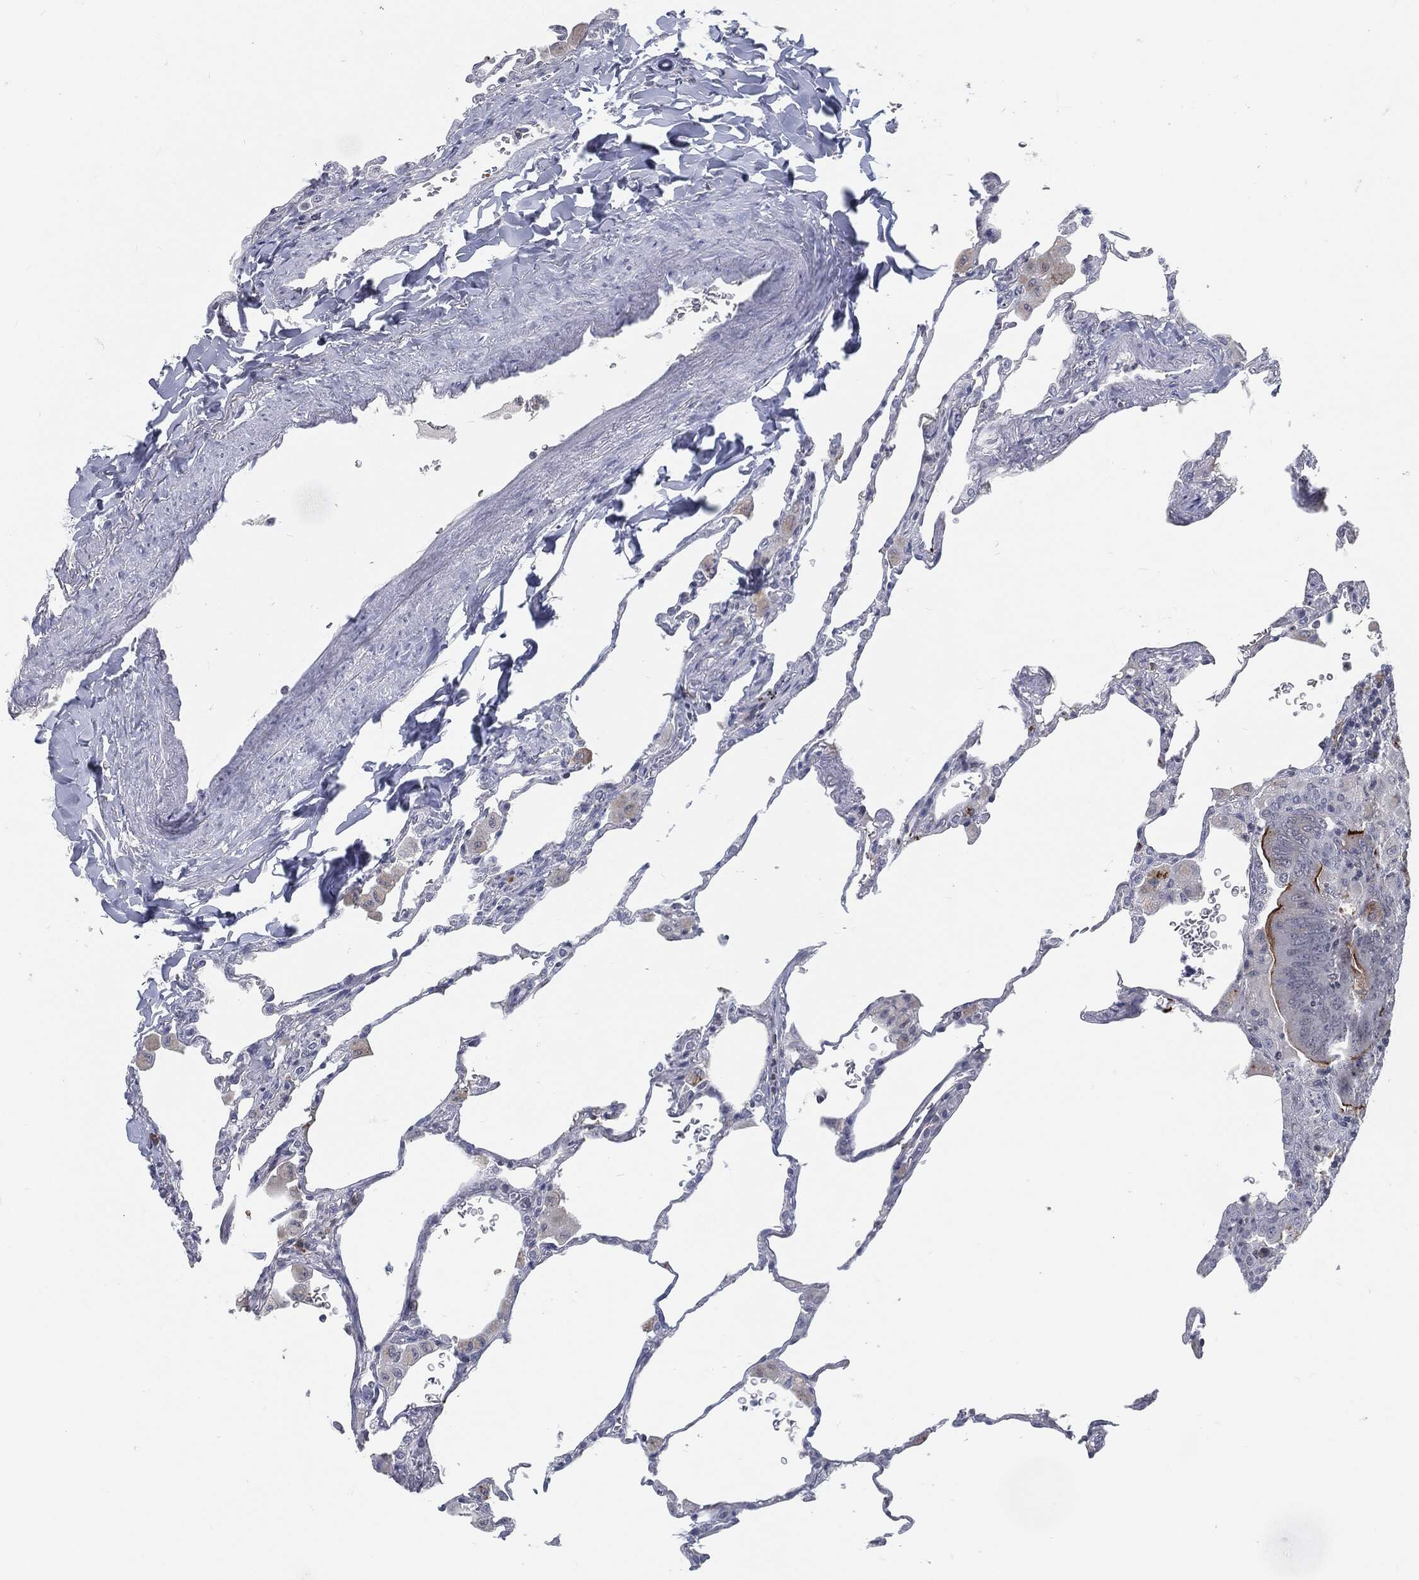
{"staining": {"intensity": "negative", "quantity": "none", "location": "none"}, "tissue": "lung", "cell_type": "Alveolar cells", "image_type": "normal", "snomed": [{"axis": "morphology", "description": "Normal tissue, NOS"}, {"axis": "morphology", "description": "Adenocarcinoma, metastatic, NOS"}, {"axis": "topography", "description": "Lung"}], "caption": "High magnification brightfield microscopy of normal lung stained with DAB (3,3'-diaminobenzidine) (brown) and counterstained with hematoxylin (blue): alveolar cells show no significant positivity.", "gene": "PROM1", "patient": {"sex": "male", "age": 45}}